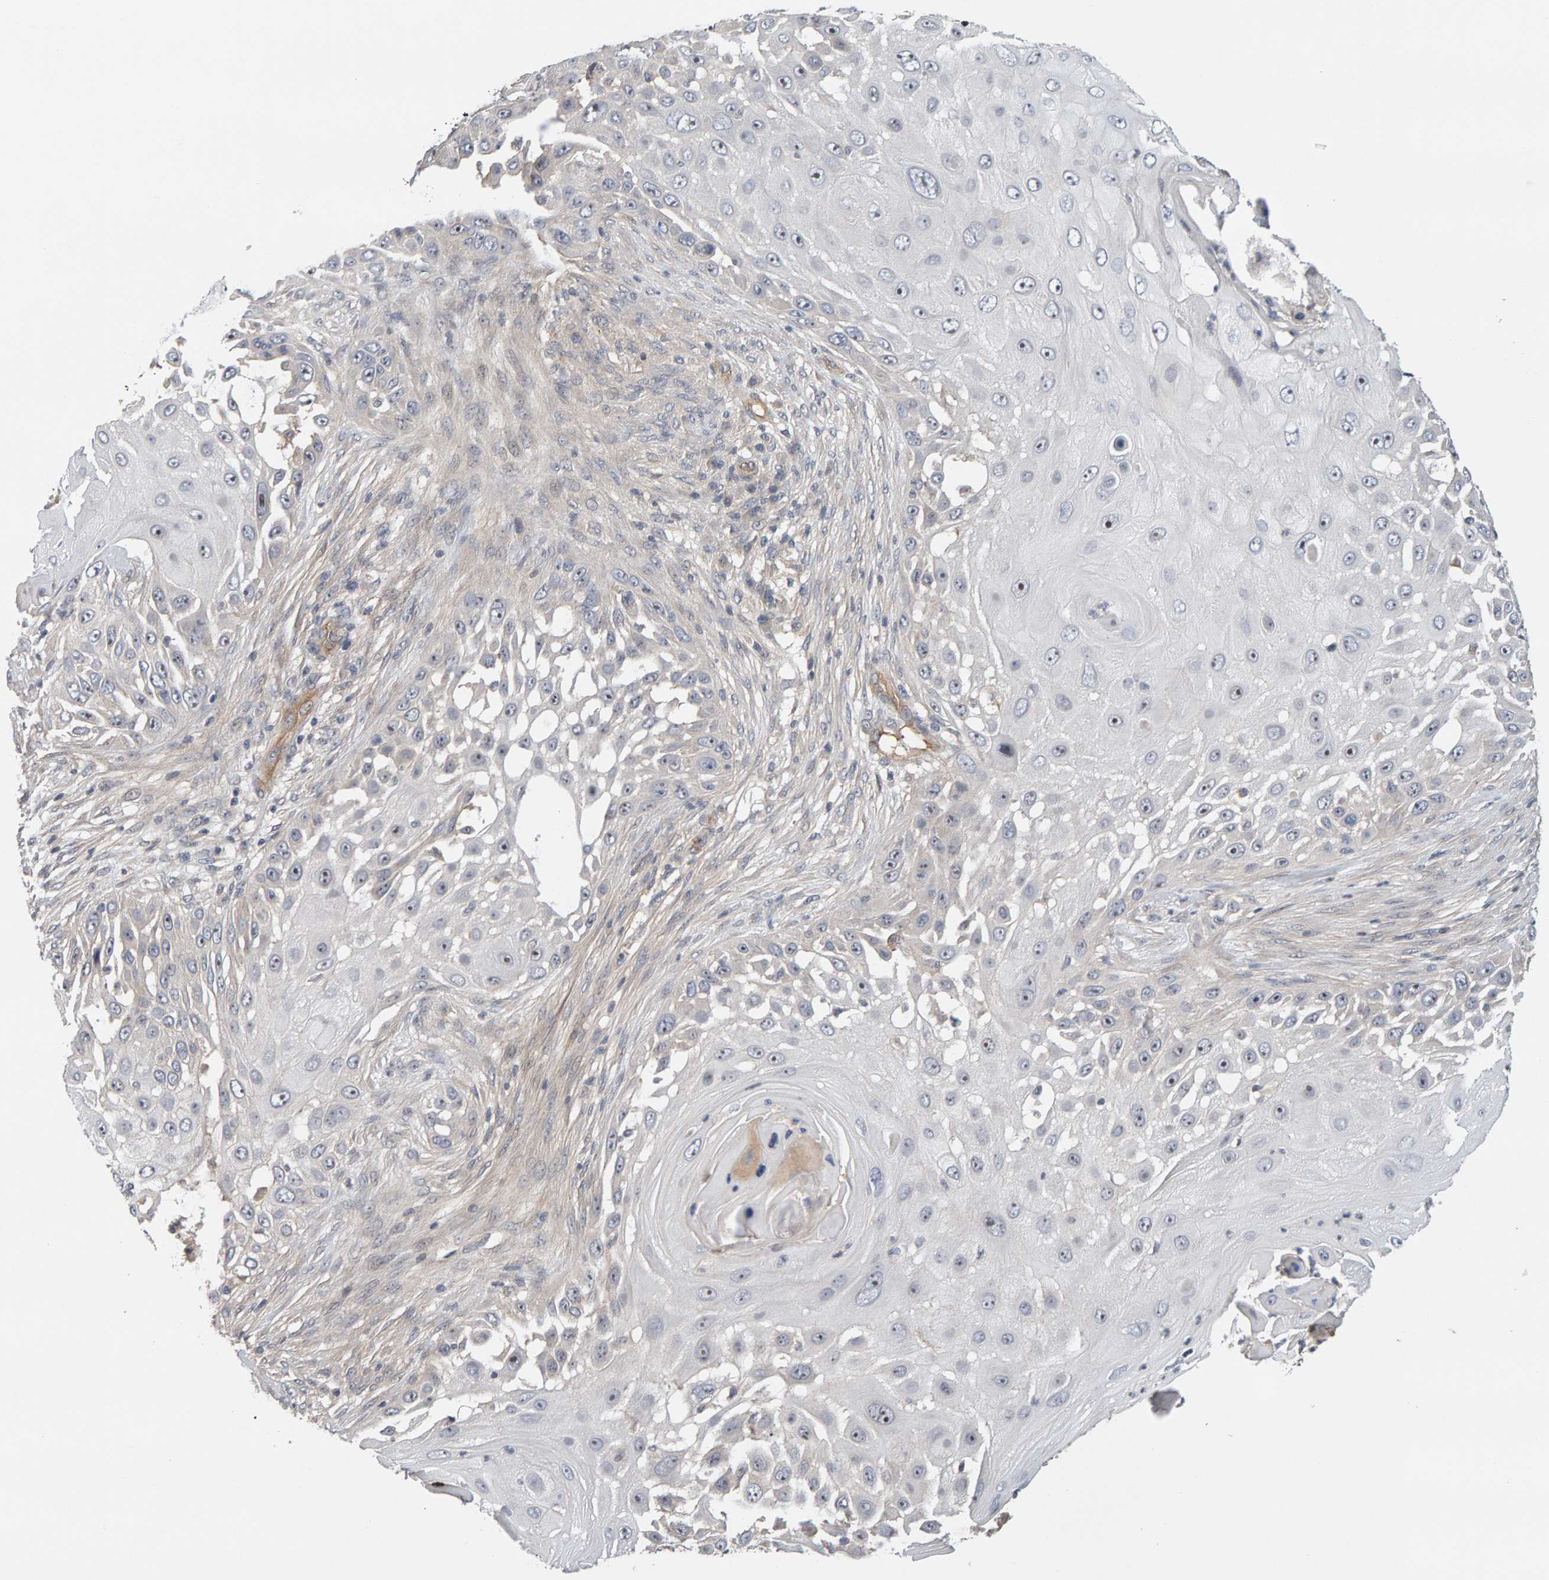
{"staining": {"intensity": "weak", "quantity": "25%-75%", "location": "nuclear"}, "tissue": "skin cancer", "cell_type": "Tumor cells", "image_type": "cancer", "snomed": [{"axis": "morphology", "description": "Squamous cell carcinoma, NOS"}, {"axis": "topography", "description": "Skin"}], "caption": "Brown immunohistochemical staining in skin squamous cell carcinoma shows weak nuclear staining in about 25%-75% of tumor cells.", "gene": "PPP1R16A", "patient": {"sex": "female", "age": 44}}